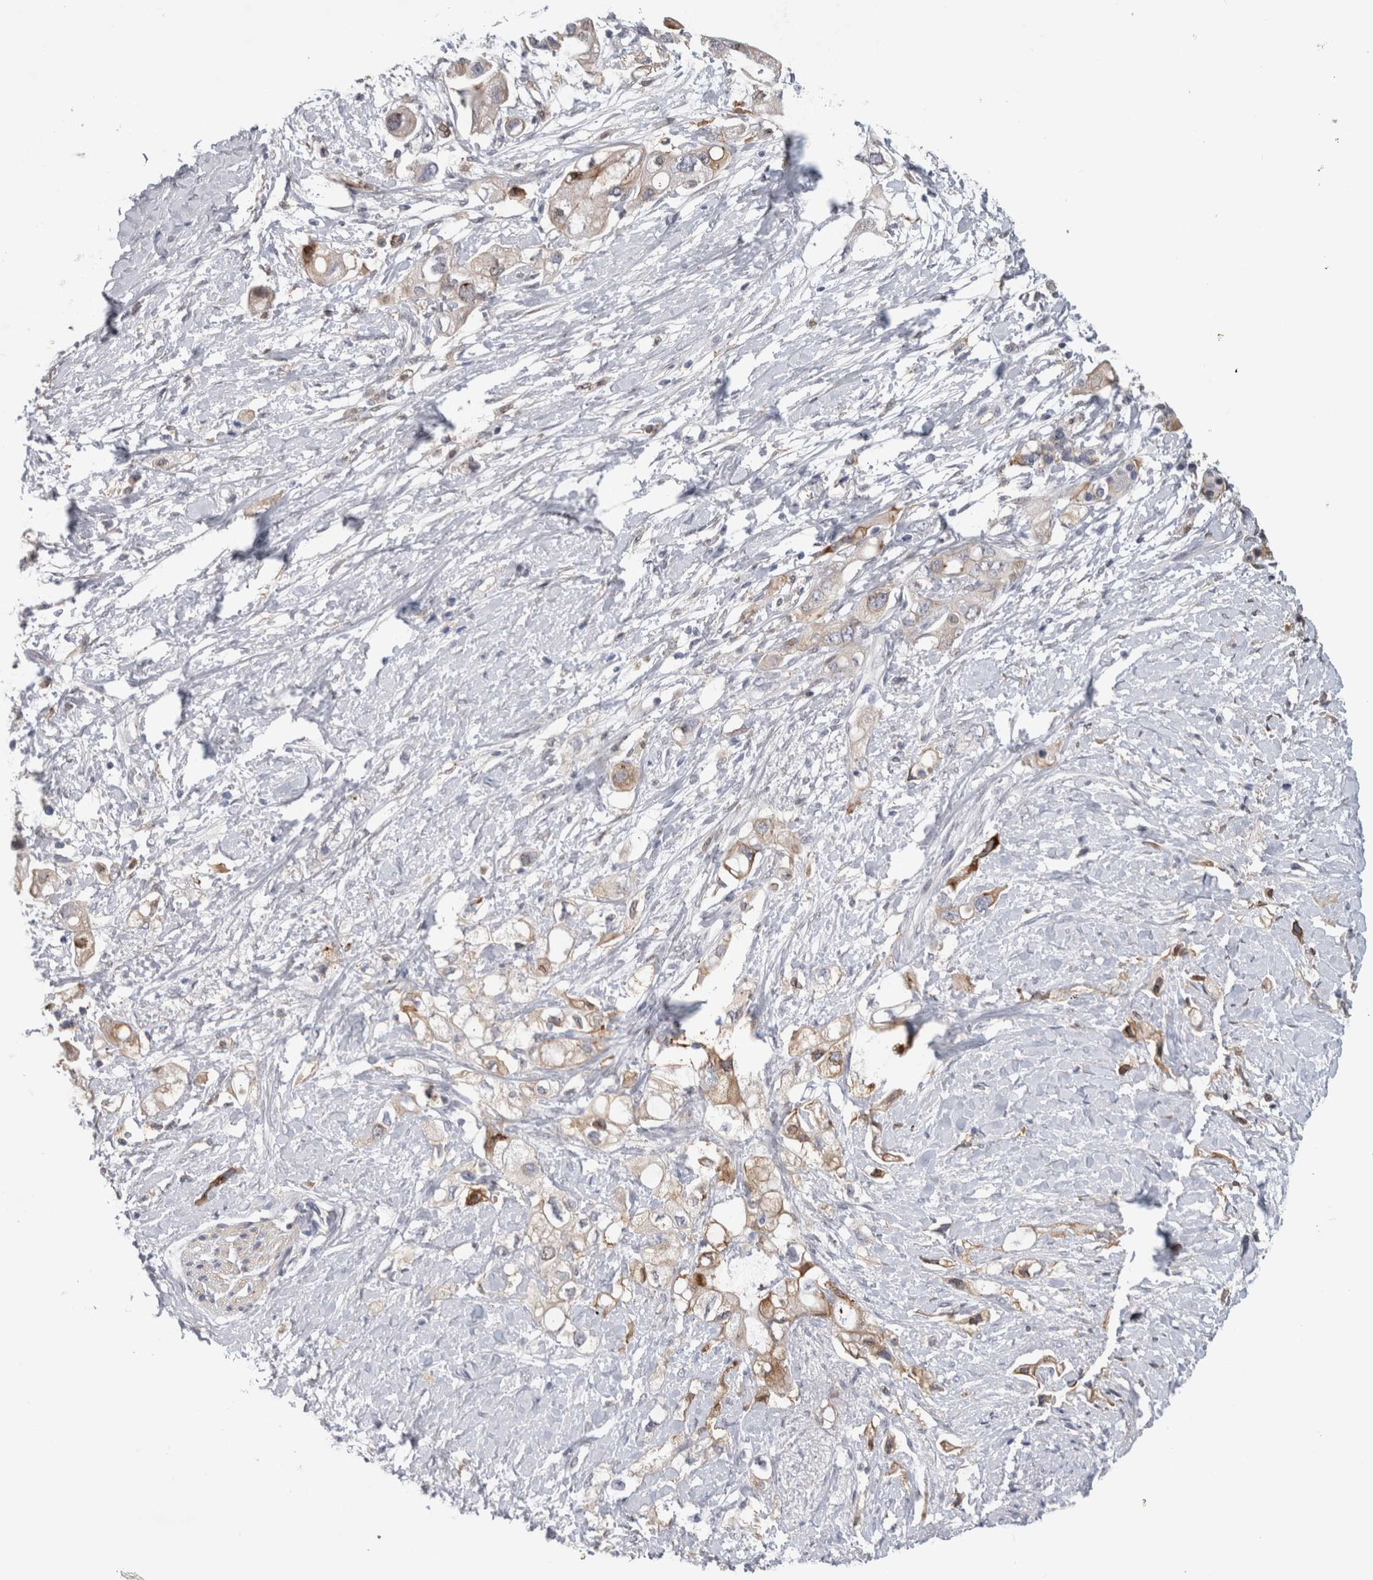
{"staining": {"intensity": "weak", "quantity": "25%-75%", "location": "cytoplasmic/membranous"}, "tissue": "pancreatic cancer", "cell_type": "Tumor cells", "image_type": "cancer", "snomed": [{"axis": "morphology", "description": "Adenocarcinoma, NOS"}, {"axis": "topography", "description": "Pancreas"}], "caption": "Tumor cells reveal low levels of weak cytoplasmic/membranous positivity in about 25%-75% of cells in human pancreatic cancer (adenocarcinoma).", "gene": "DNAJC24", "patient": {"sex": "female", "age": 56}}